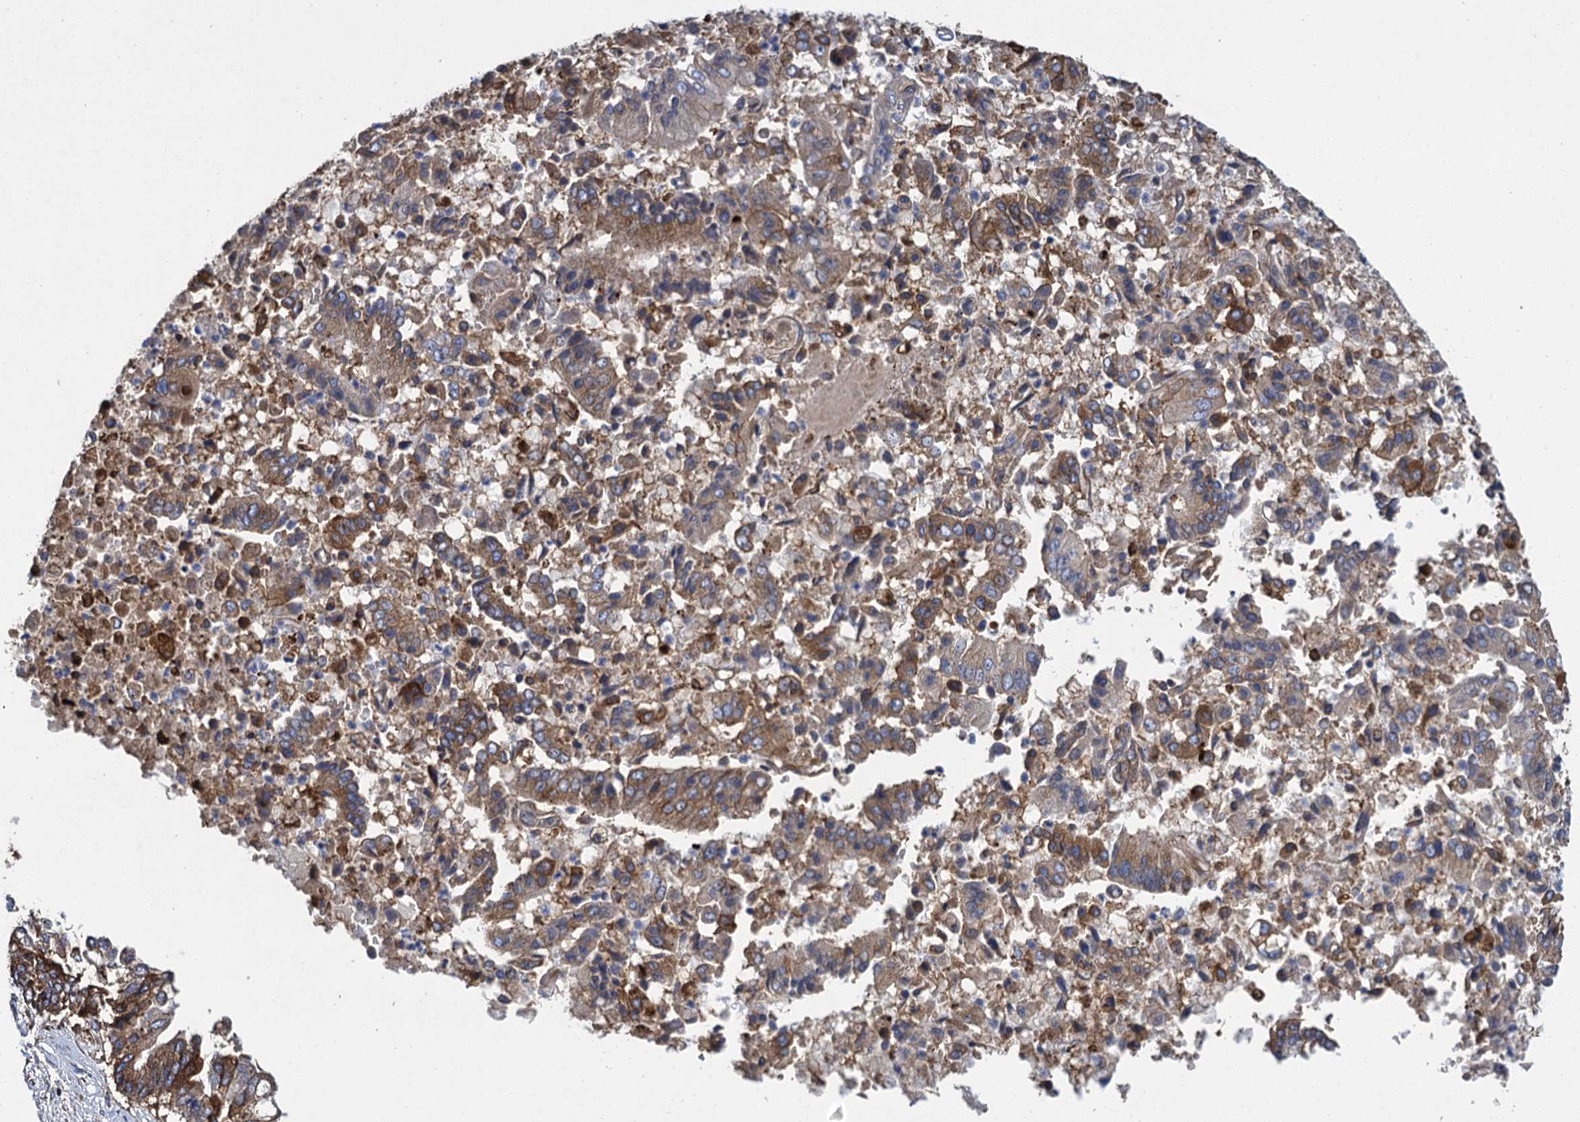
{"staining": {"intensity": "moderate", "quantity": "25%-75%", "location": "cytoplasmic/membranous"}, "tissue": "pancreatic cancer", "cell_type": "Tumor cells", "image_type": "cancer", "snomed": [{"axis": "morphology", "description": "Adenocarcinoma, NOS"}, {"axis": "topography", "description": "Pancreas"}], "caption": "This is a photomicrograph of immunohistochemistry (IHC) staining of pancreatic cancer, which shows moderate expression in the cytoplasmic/membranous of tumor cells.", "gene": "TXNDC11", "patient": {"sex": "female", "age": 77}}